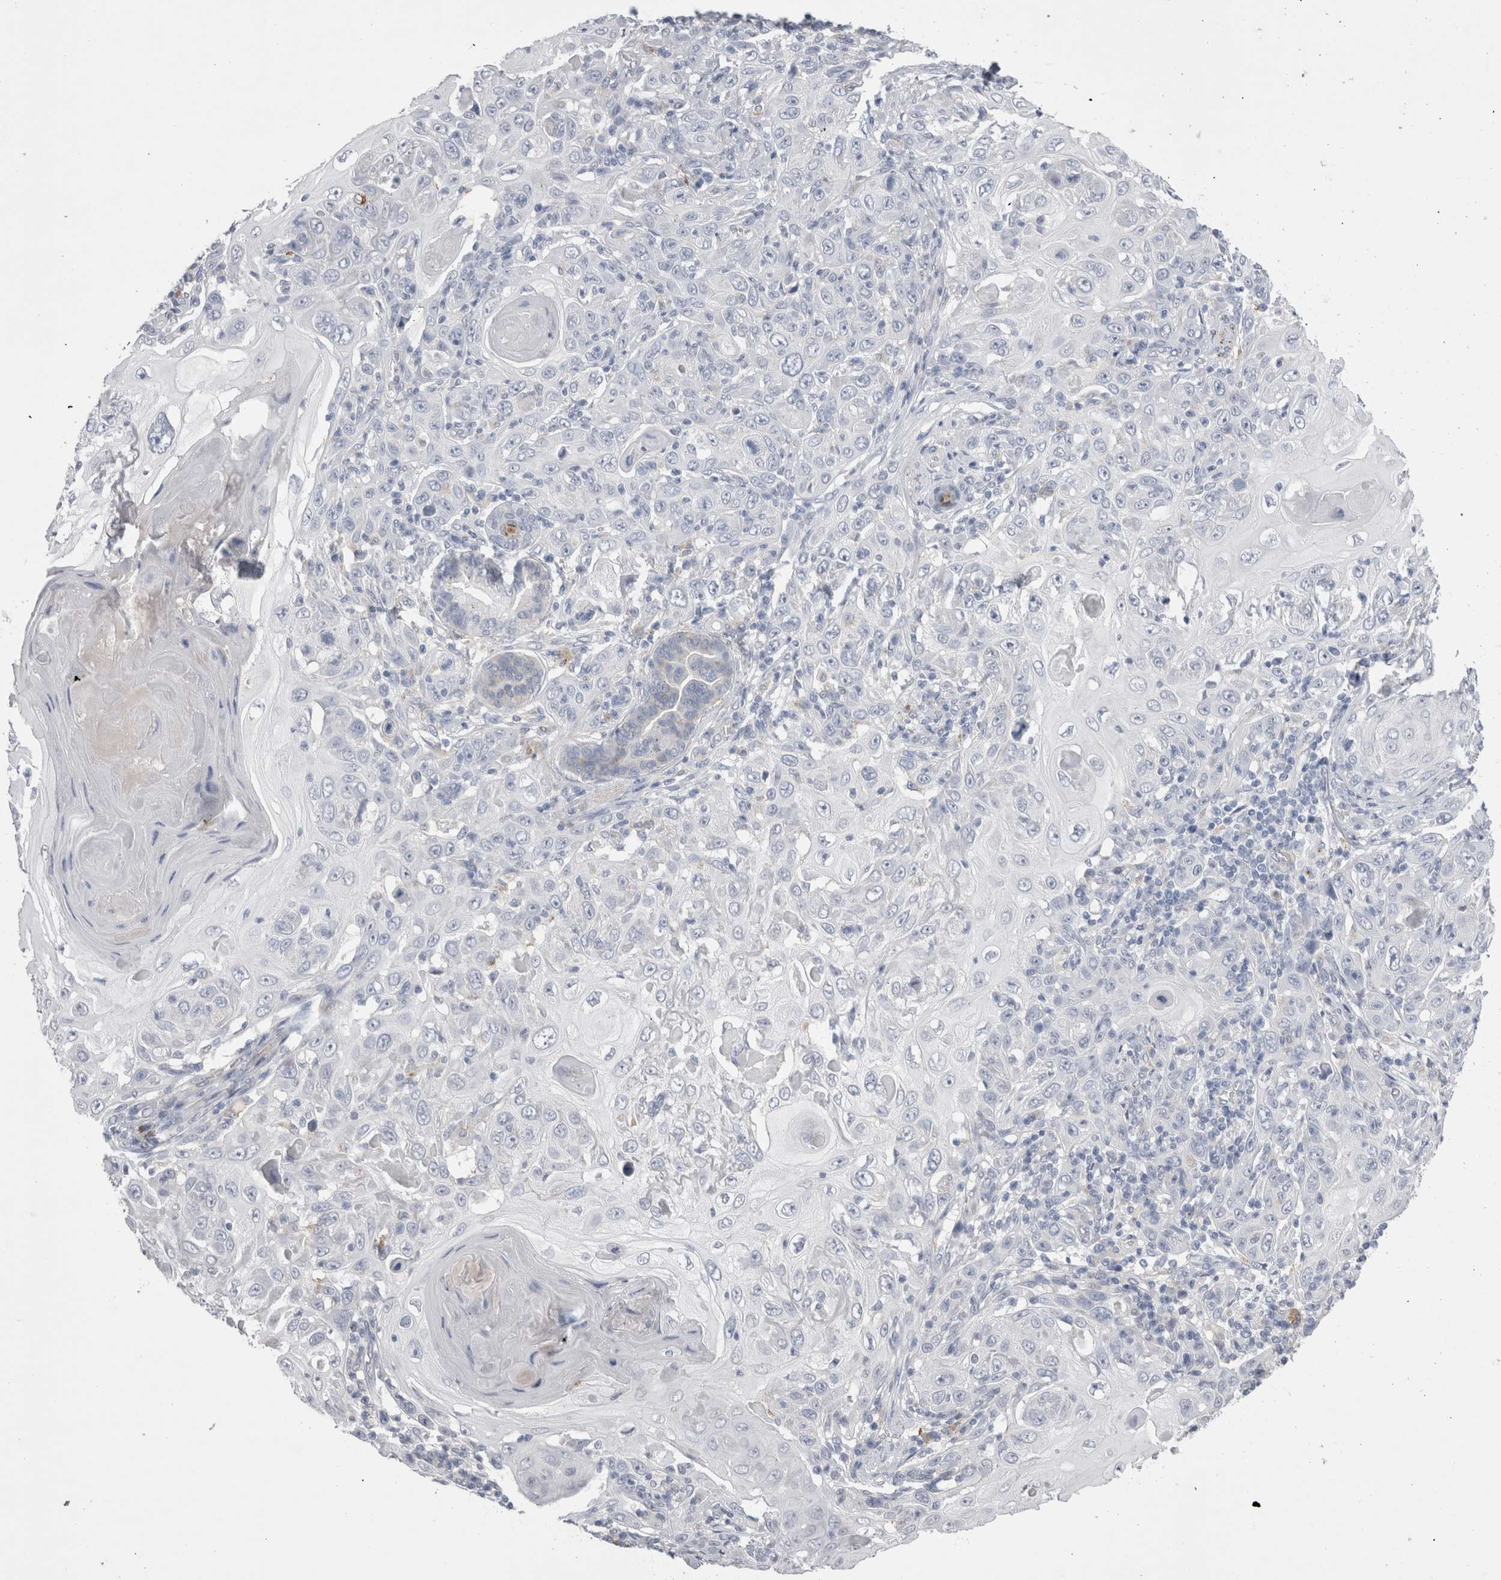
{"staining": {"intensity": "negative", "quantity": "none", "location": "none"}, "tissue": "skin cancer", "cell_type": "Tumor cells", "image_type": "cancer", "snomed": [{"axis": "morphology", "description": "Squamous cell carcinoma, NOS"}, {"axis": "topography", "description": "Skin"}], "caption": "Human skin squamous cell carcinoma stained for a protein using immunohistochemistry (IHC) reveals no expression in tumor cells.", "gene": "EPDR1", "patient": {"sex": "female", "age": 88}}